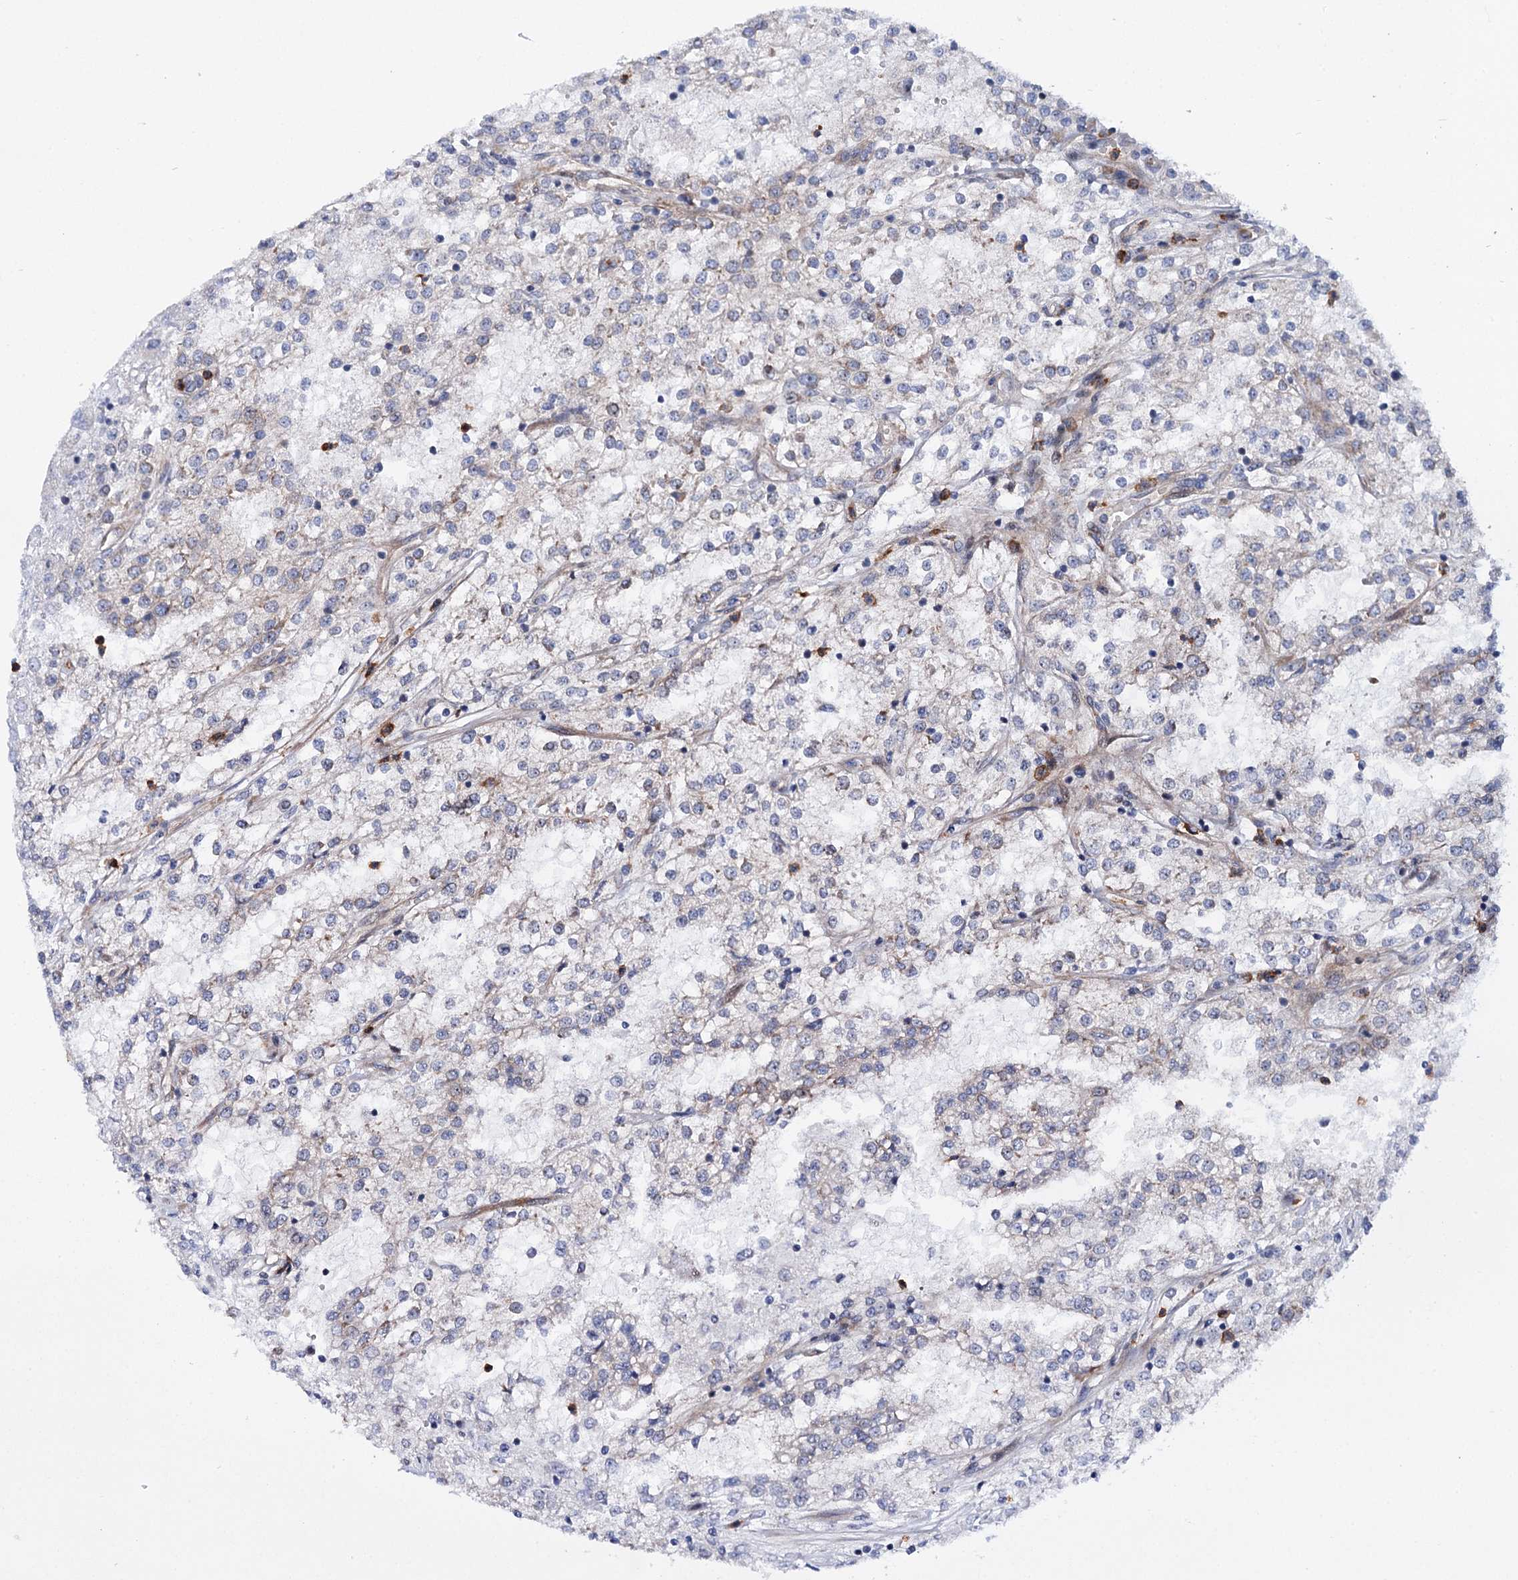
{"staining": {"intensity": "negative", "quantity": "none", "location": "none"}, "tissue": "renal cancer", "cell_type": "Tumor cells", "image_type": "cancer", "snomed": [{"axis": "morphology", "description": "Adenocarcinoma, NOS"}, {"axis": "topography", "description": "Kidney"}], "caption": "This is an IHC histopathology image of renal adenocarcinoma. There is no staining in tumor cells.", "gene": "THAP9", "patient": {"sex": "female", "age": 52}}